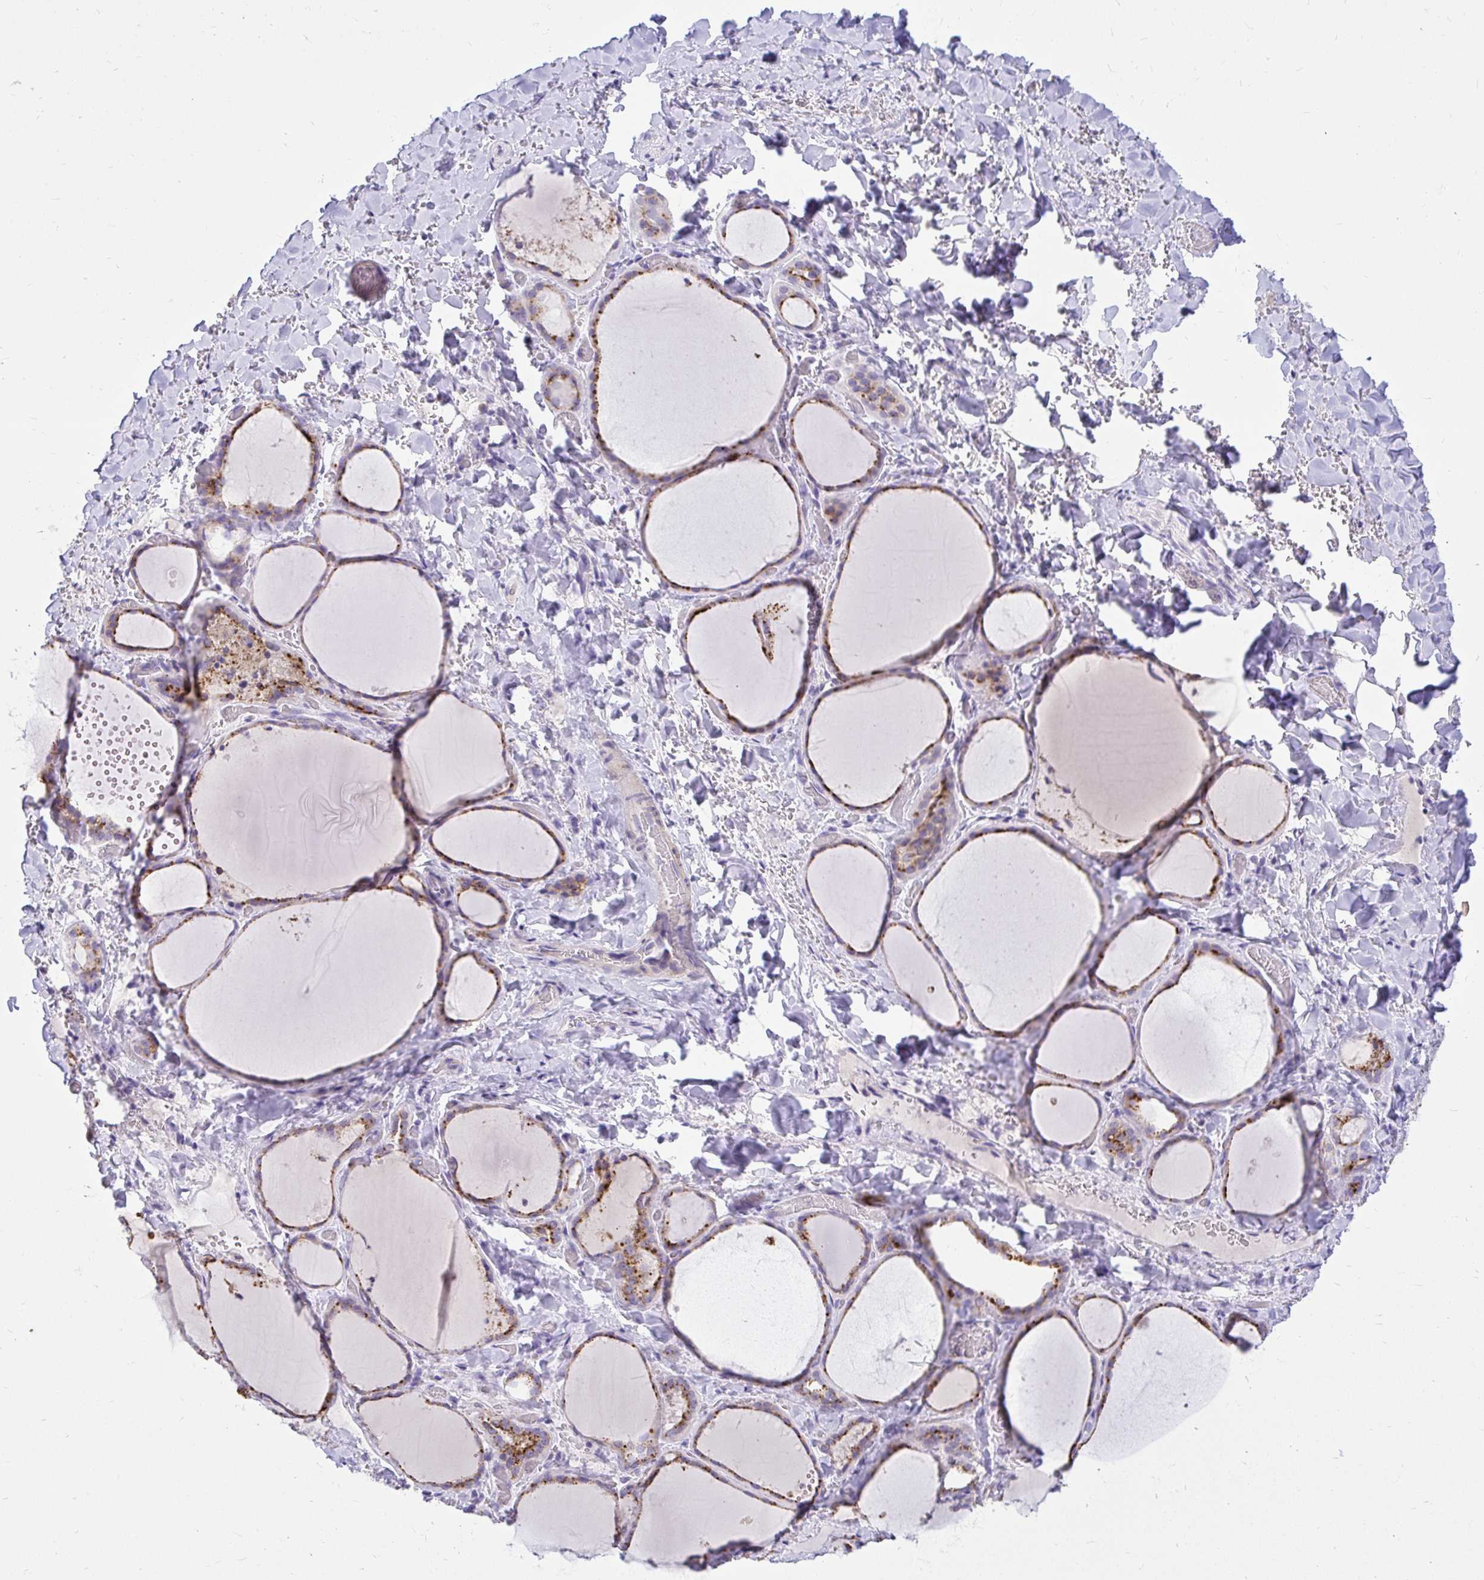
{"staining": {"intensity": "moderate", "quantity": ">75%", "location": "cytoplasmic/membranous"}, "tissue": "thyroid gland", "cell_type": "Glandular cells", "image_type": "normal", "snomed": [{"axis": "morphology", "description": "Normal tissue, NOS"}, {"axis": "topography", "description": "Thyroid gland"}], "caption": "Thyroid gland stained for a protein (brown) exhibits moderate cytoplasmic/membranous positive expression in about >75% of glandular cells.", "gene": "PKN3", "patient": {"sex": "female", "age": 36}}